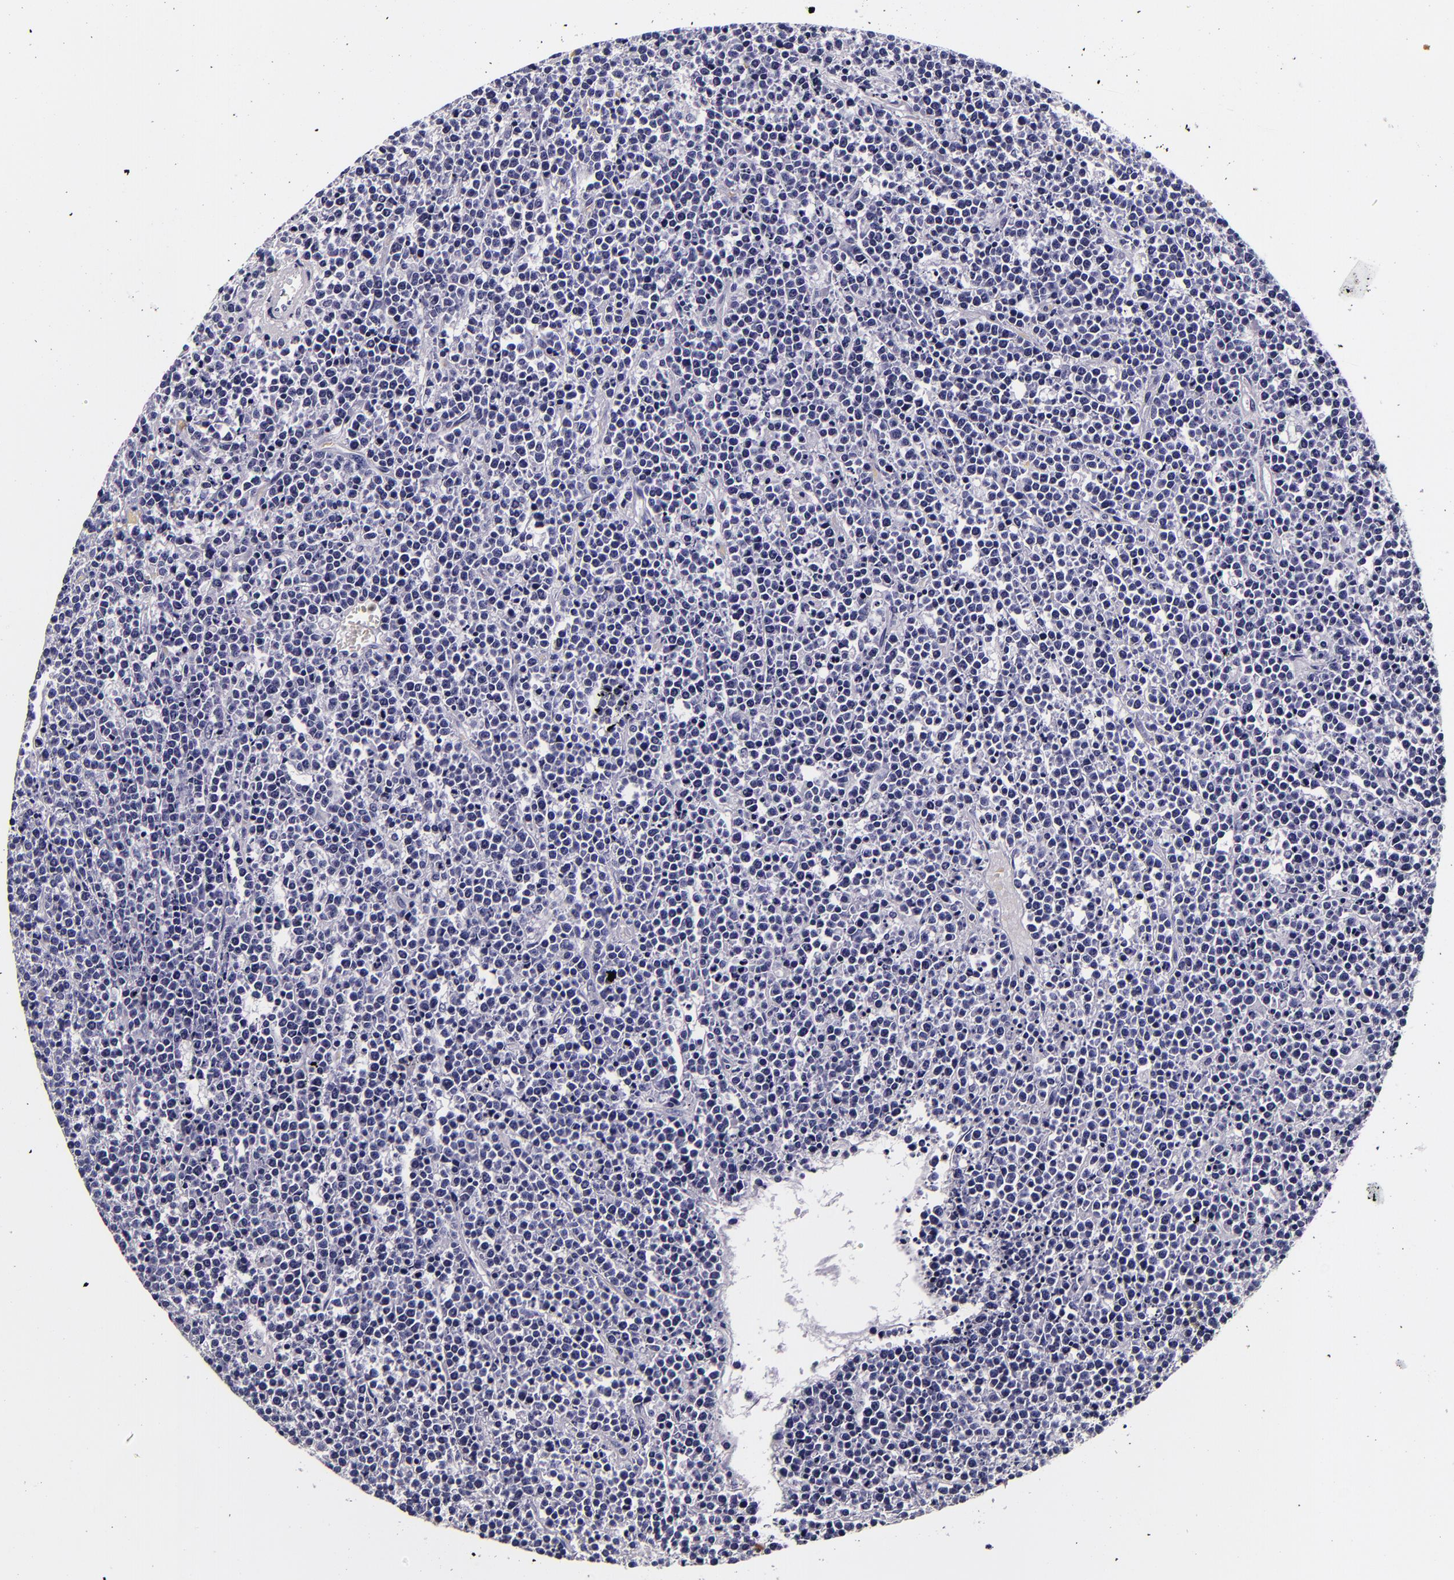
{"staining": {"intensity": "negative", "quantity": "none", "location": "none"}, "tissue": "lymphoma", "cell_type": "Tumor cells", "image_type": "cancer", "snomed": [{"axis": "morphology", "description": "Malignant lymphoma, non-Hodgkin's type, High grade"}, {"axis": "topography", "description": "Ovary"}], "caption": "Histopathology image shows no significant protein positivity in tumor cells of high-grade malignant lymphoma, non-Hodgkin's type. (Stains: DAB immunohistochemistry with hematoxylin counter stain, Microscopy: brightfield microscopy at high magnification).", "gene": "FBN1", "patient": {"sex": "female", "age": 56}}